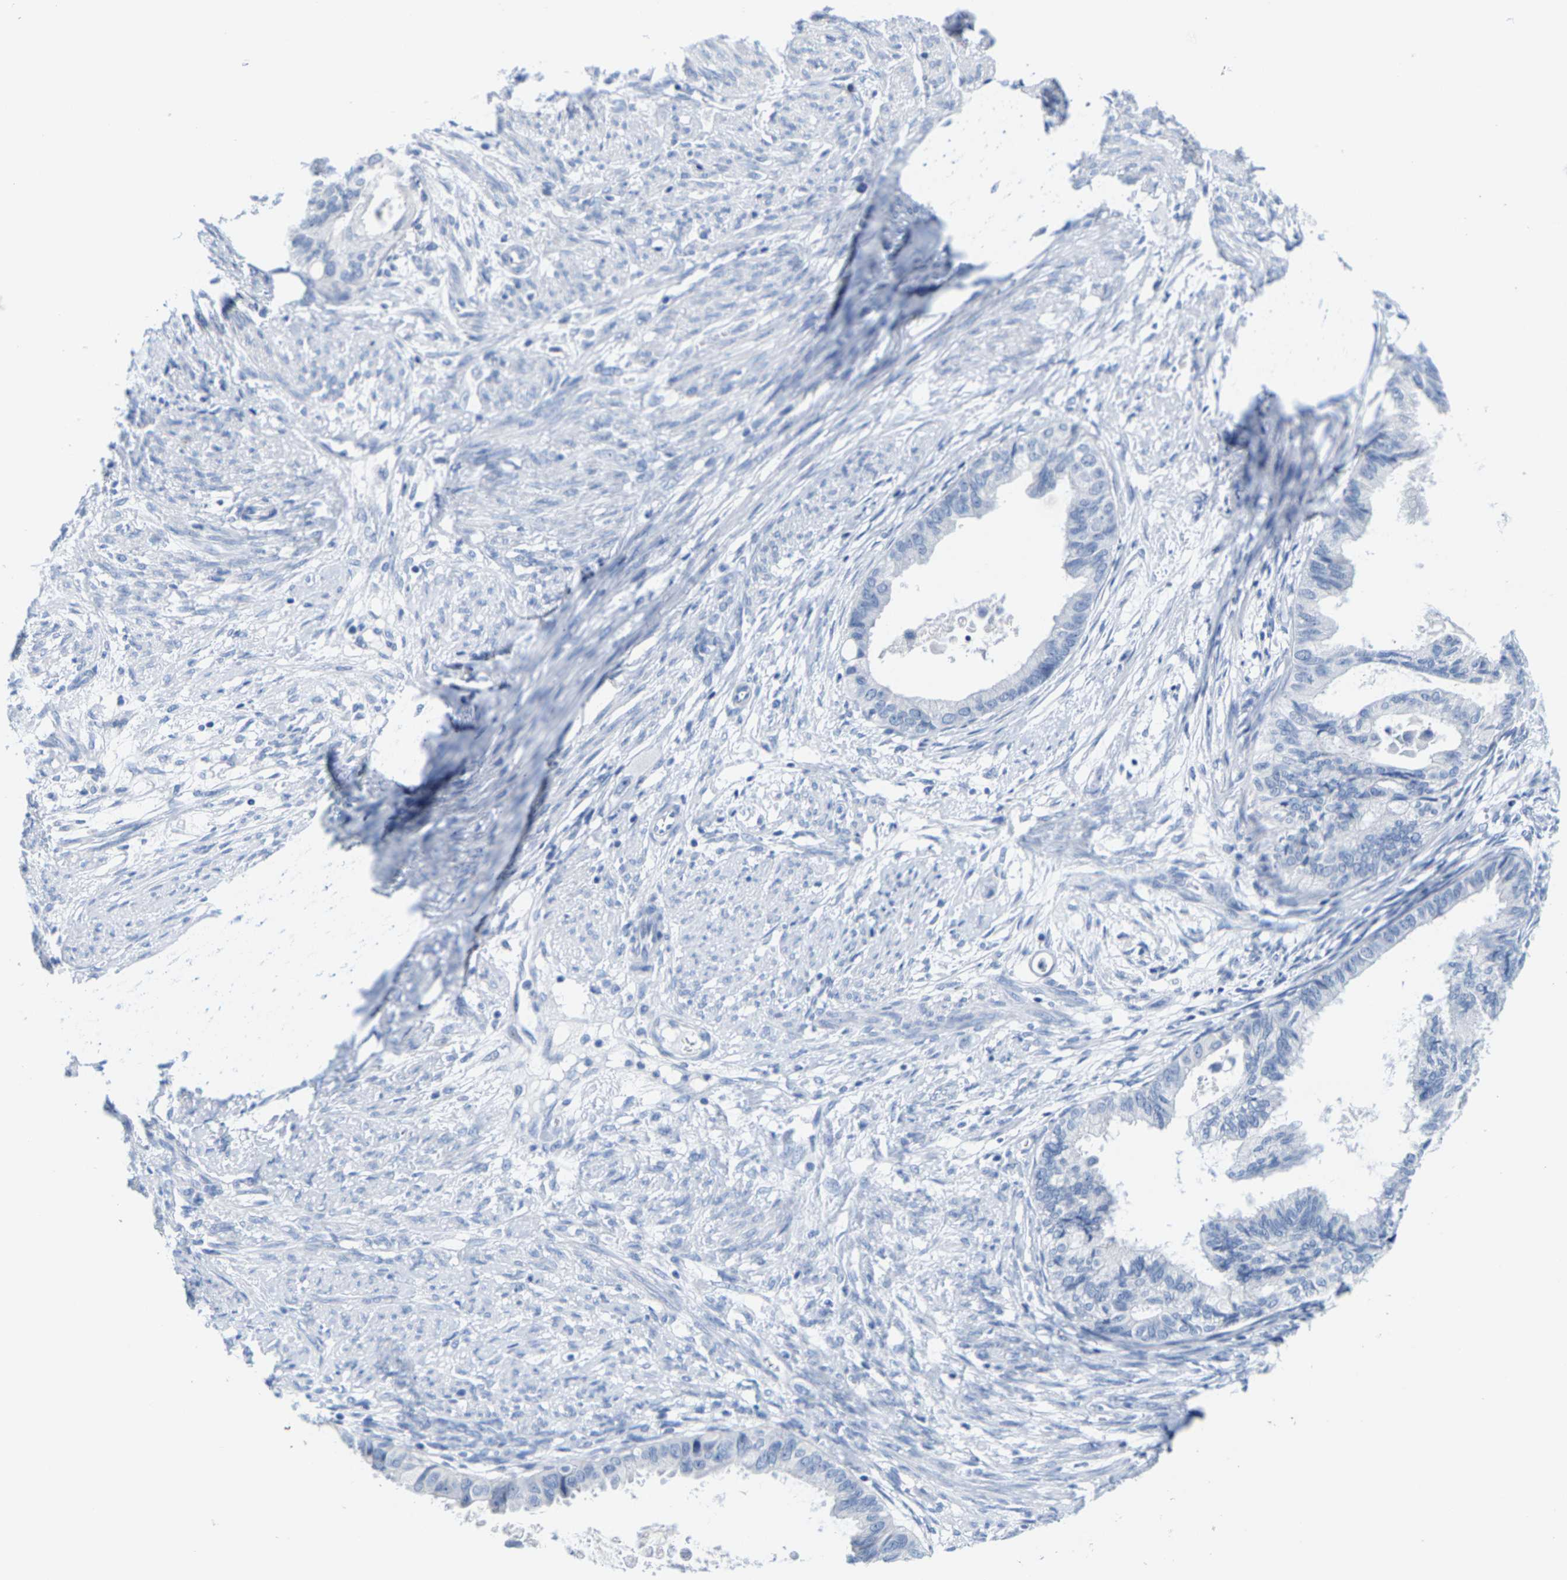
{"staining": {"intensity": "negative", "quantity": "none", "location": "none"}, "tissue": "cervical cancer", "cell_type": "Tumor cells", "image_type": "cancer", "snomed": [{"axis": "morphology", "description": "Normal tissue, NOS"}, {"axis": "morphology", "description": "Adenocarcinoma, NOS"}, {"axis": "topography", "description": "Cervix"}, {"axis": "topography", "description": "Endometrium"}], "caption": "Immunohistochemistry (IHC) of human cervical cancer exhibits no staining in tumor cells. The staining is performed using DAB (3,3'-diaminobenzidine) brown chromogen with nuclei counter-stained in using hematoxylin.", "gene": "KLHL1", "patient": {"sex": "female", "age": 86}}